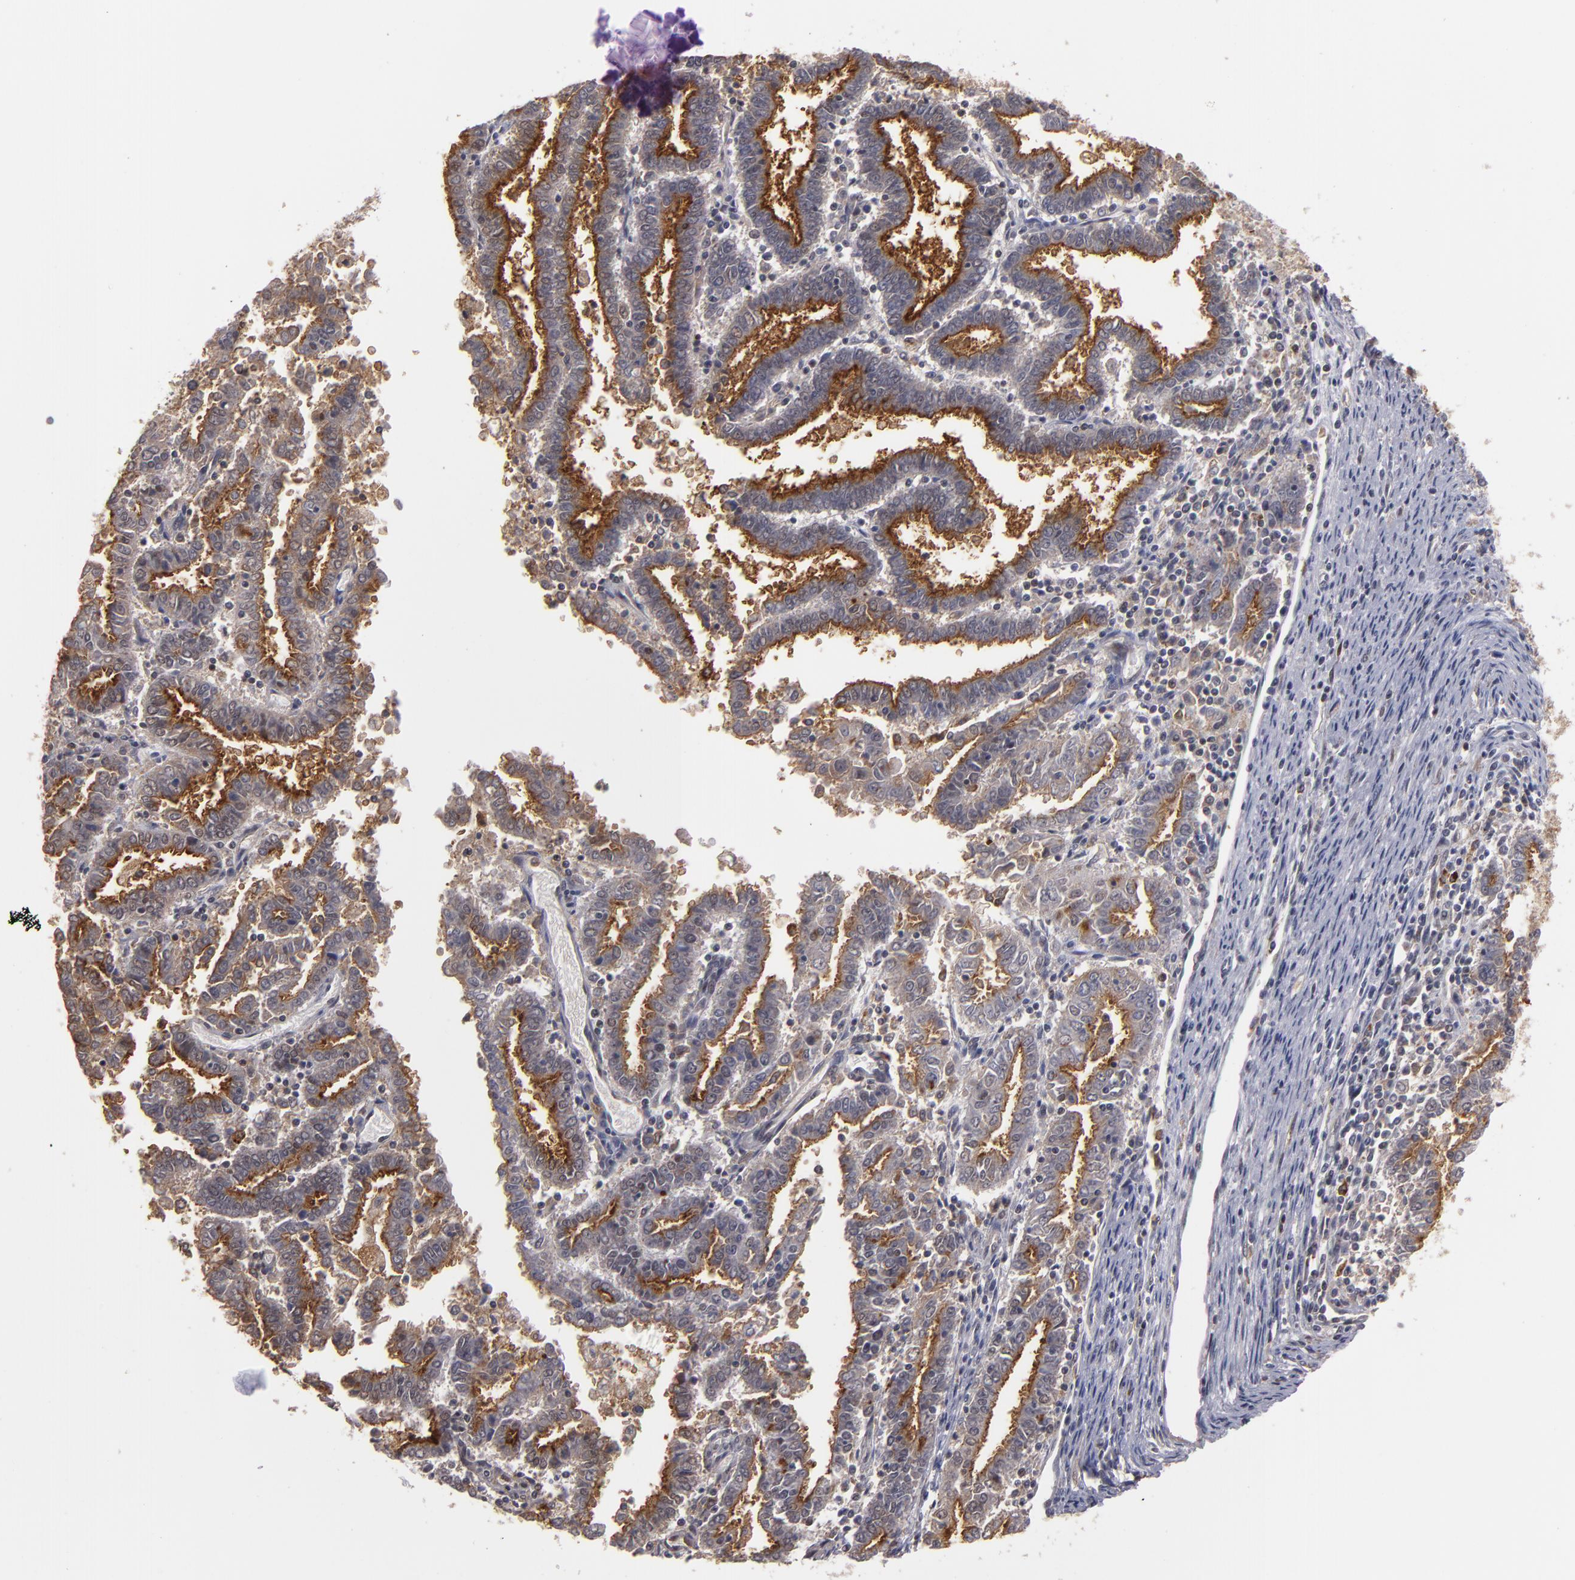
{"staining": {"intensity": "moderate", "quantity": ">75%", "location": "nuclear"}, "tissue": "endometrial cancer", "cell_type": "Tumor cells", "image_type": "cancer", "snomed": [{"axis": "morphology", "description": "Adenocarcinoma, NOS"}, {"axis": "topography", "description": "Uterus"}], "caption": "Endometrial adenocarcinoma stained for a protein (brown) displays moderate nuclear positive positivity in approximately >75% of tumor cells.", "gene": "STX3", "patient": {"sex": "female", "age": 83}}